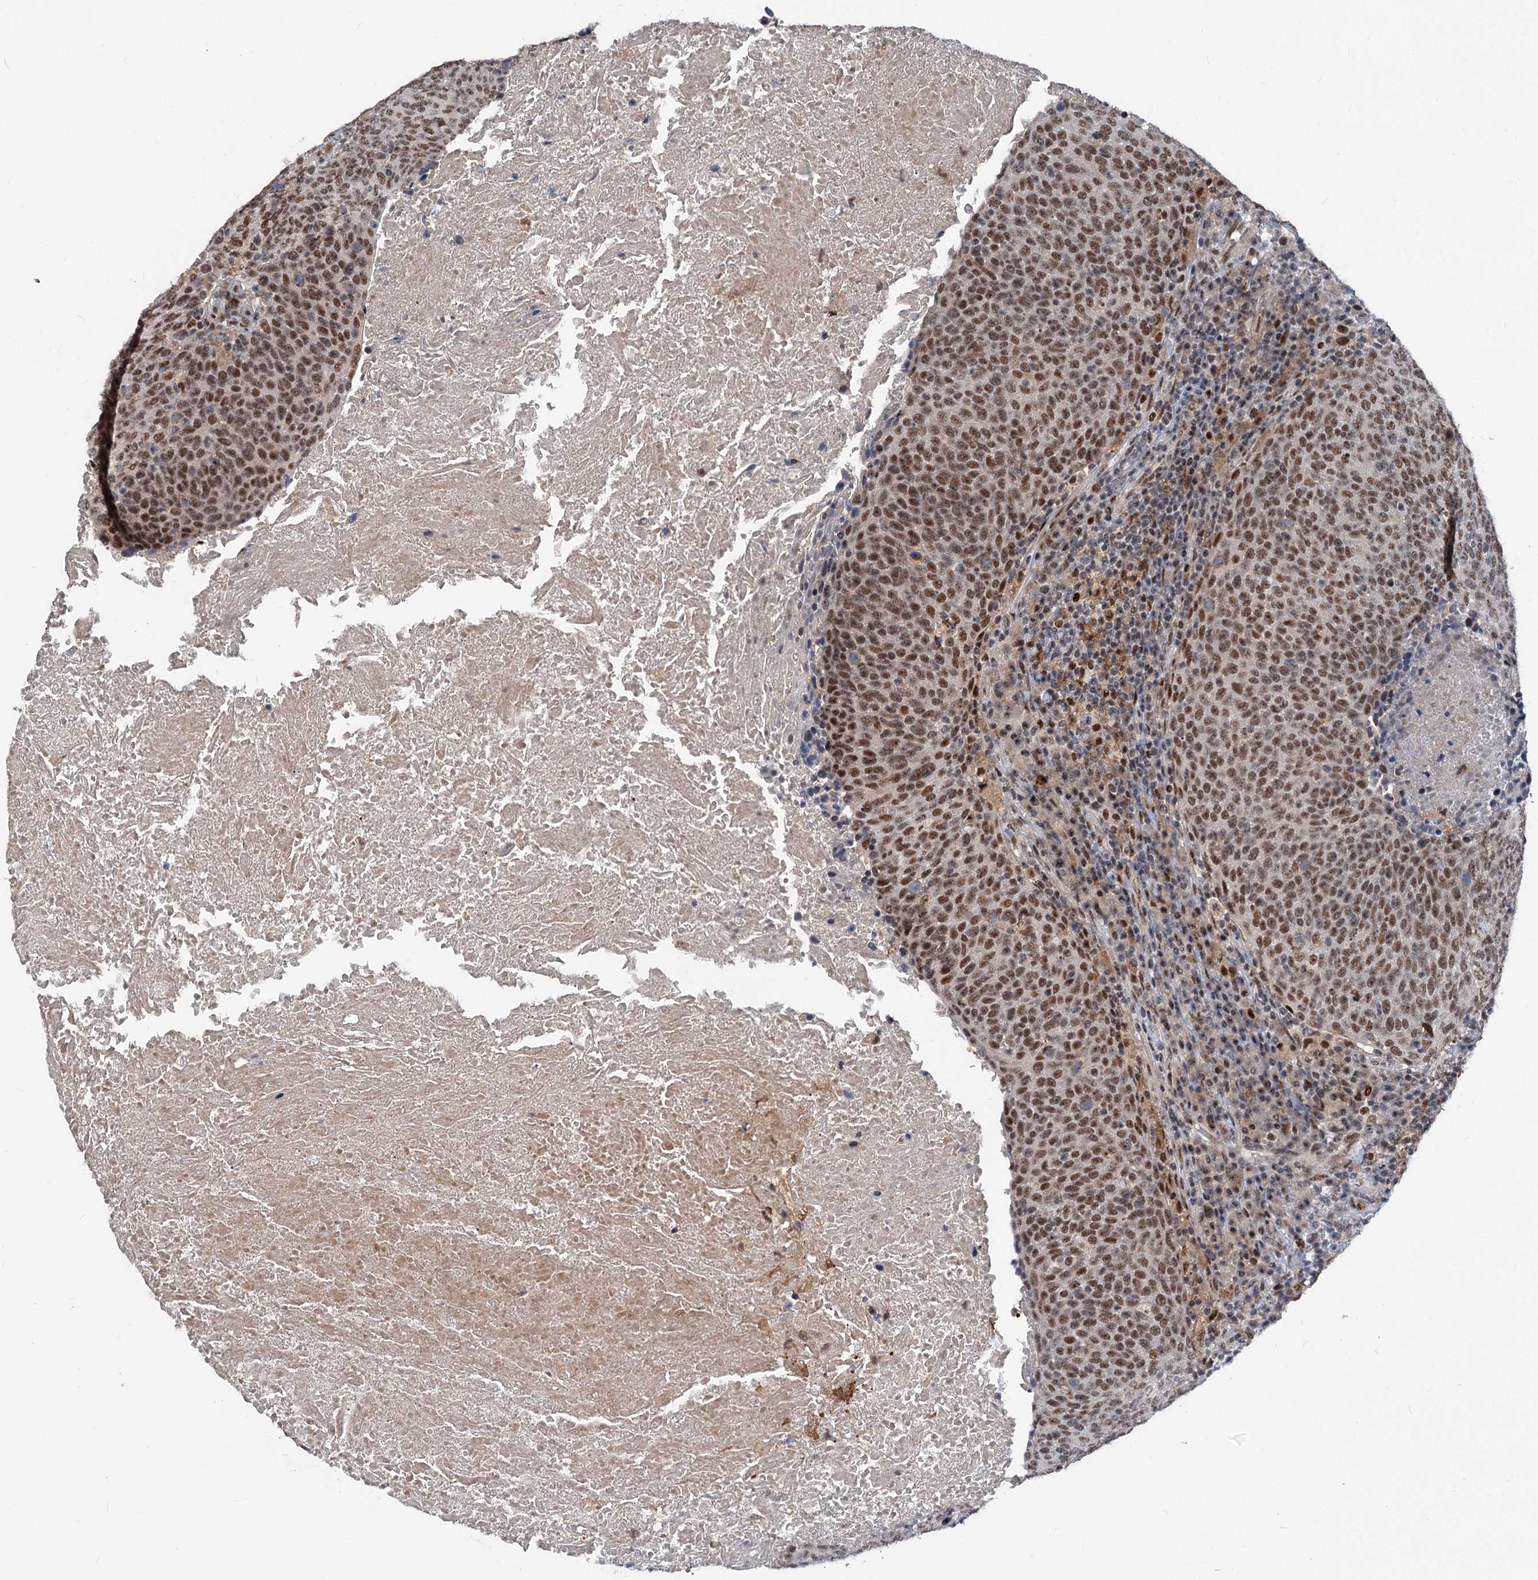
{"staining": {"intensity": "moderate", "quantity": ">75%", "location": "nuclear"}, "tissue": "head and neck cancer", "cell_type": "Tumor cells", "image_type": "cancer", "snomed": [{"axis": "morphology", "description": "Squamous cell carcinoma, NOS"}, {"axis": "morphology", "description": "Squamous cell carcinoma, metastatic, NOS"}, {"axis": "topography", "description": "Lymph node"}, {"axis": "topography", "description": "Head-Neck"}], "caption": "Protein expression analysis of head and neck cancer demonstrates moderate nuclear expression in approximately >75% of tumor cells.", "gene": "PHF8", "patient": {"sex": "male", "age": 62}}